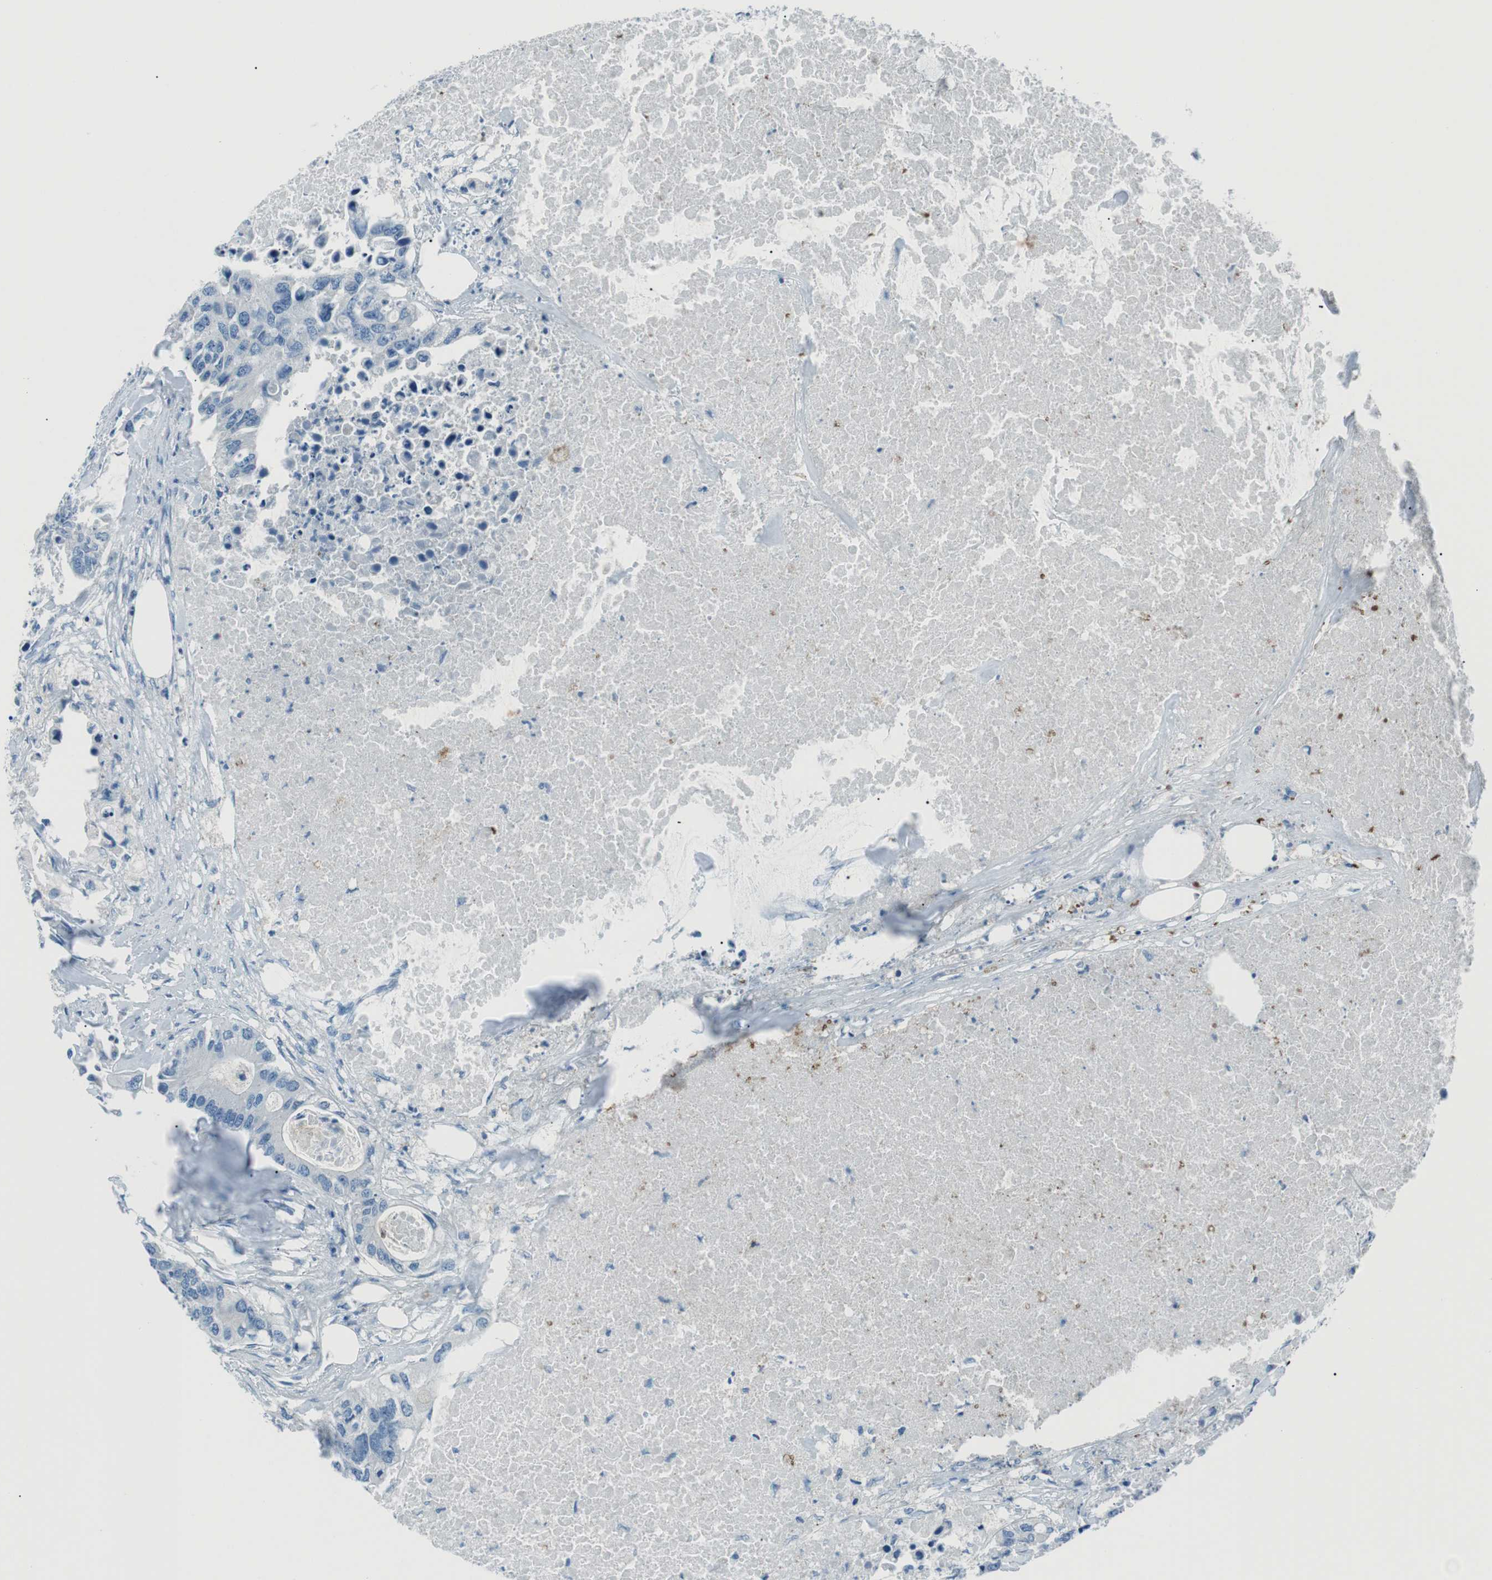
{"staining": {"intensity": "negative", "quantity": "none", "location": "none"}, "tissue": "colorectal cancer", "cell_type": "Tumor cells", "image_type": "cancer", "snomed": [{"axis": "morphology", "description": "Adenocarcinoma, NOS"}, {"axis": "topography", "description": "Colon"}], "caption": "Protein analysis of colorectal adenocarcinoma exhibits no significant positivity in tumor cells.", "gene": "ST6GAL1", "patient": {"sex": "male", "age": 71}}